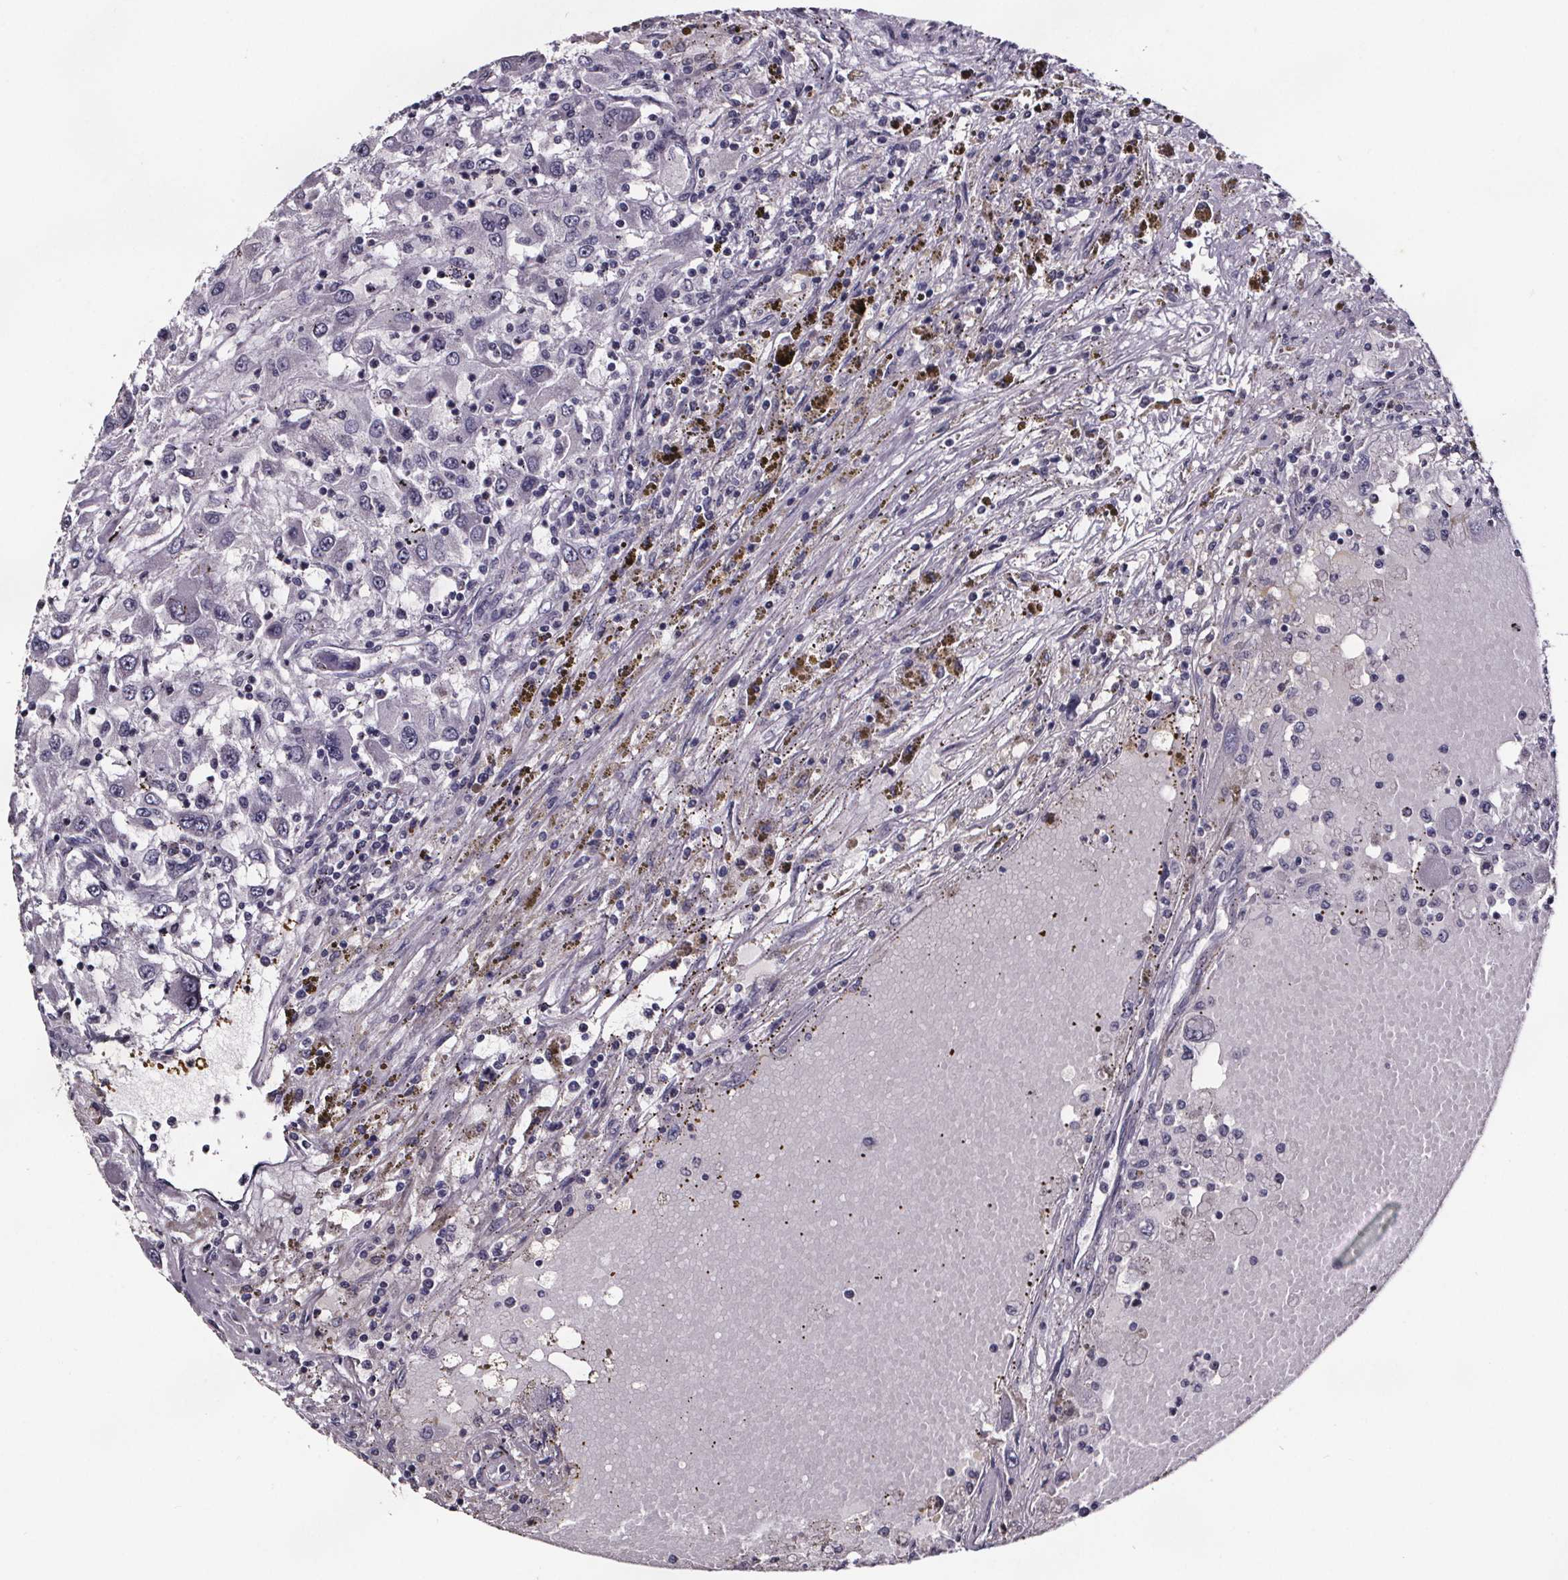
{"staining": {"intensity": "negative", "quantity": "none", "location": "none"}, "tissue": "renal cancer", "cell_type": "Tumor cells", "image_type": "cancer", "snomed": [{"axis": "morphology", "description": "Adenocarcinoma, NOS"}, {"axis": "topography", "description": "Kidney"}], "caption": "Immunohistochemistry of adenocarcinoma (renal) exhibits no positivity in tumor cells.", "gene": "AR", "patient": {"sex": "female", "age": 67}}